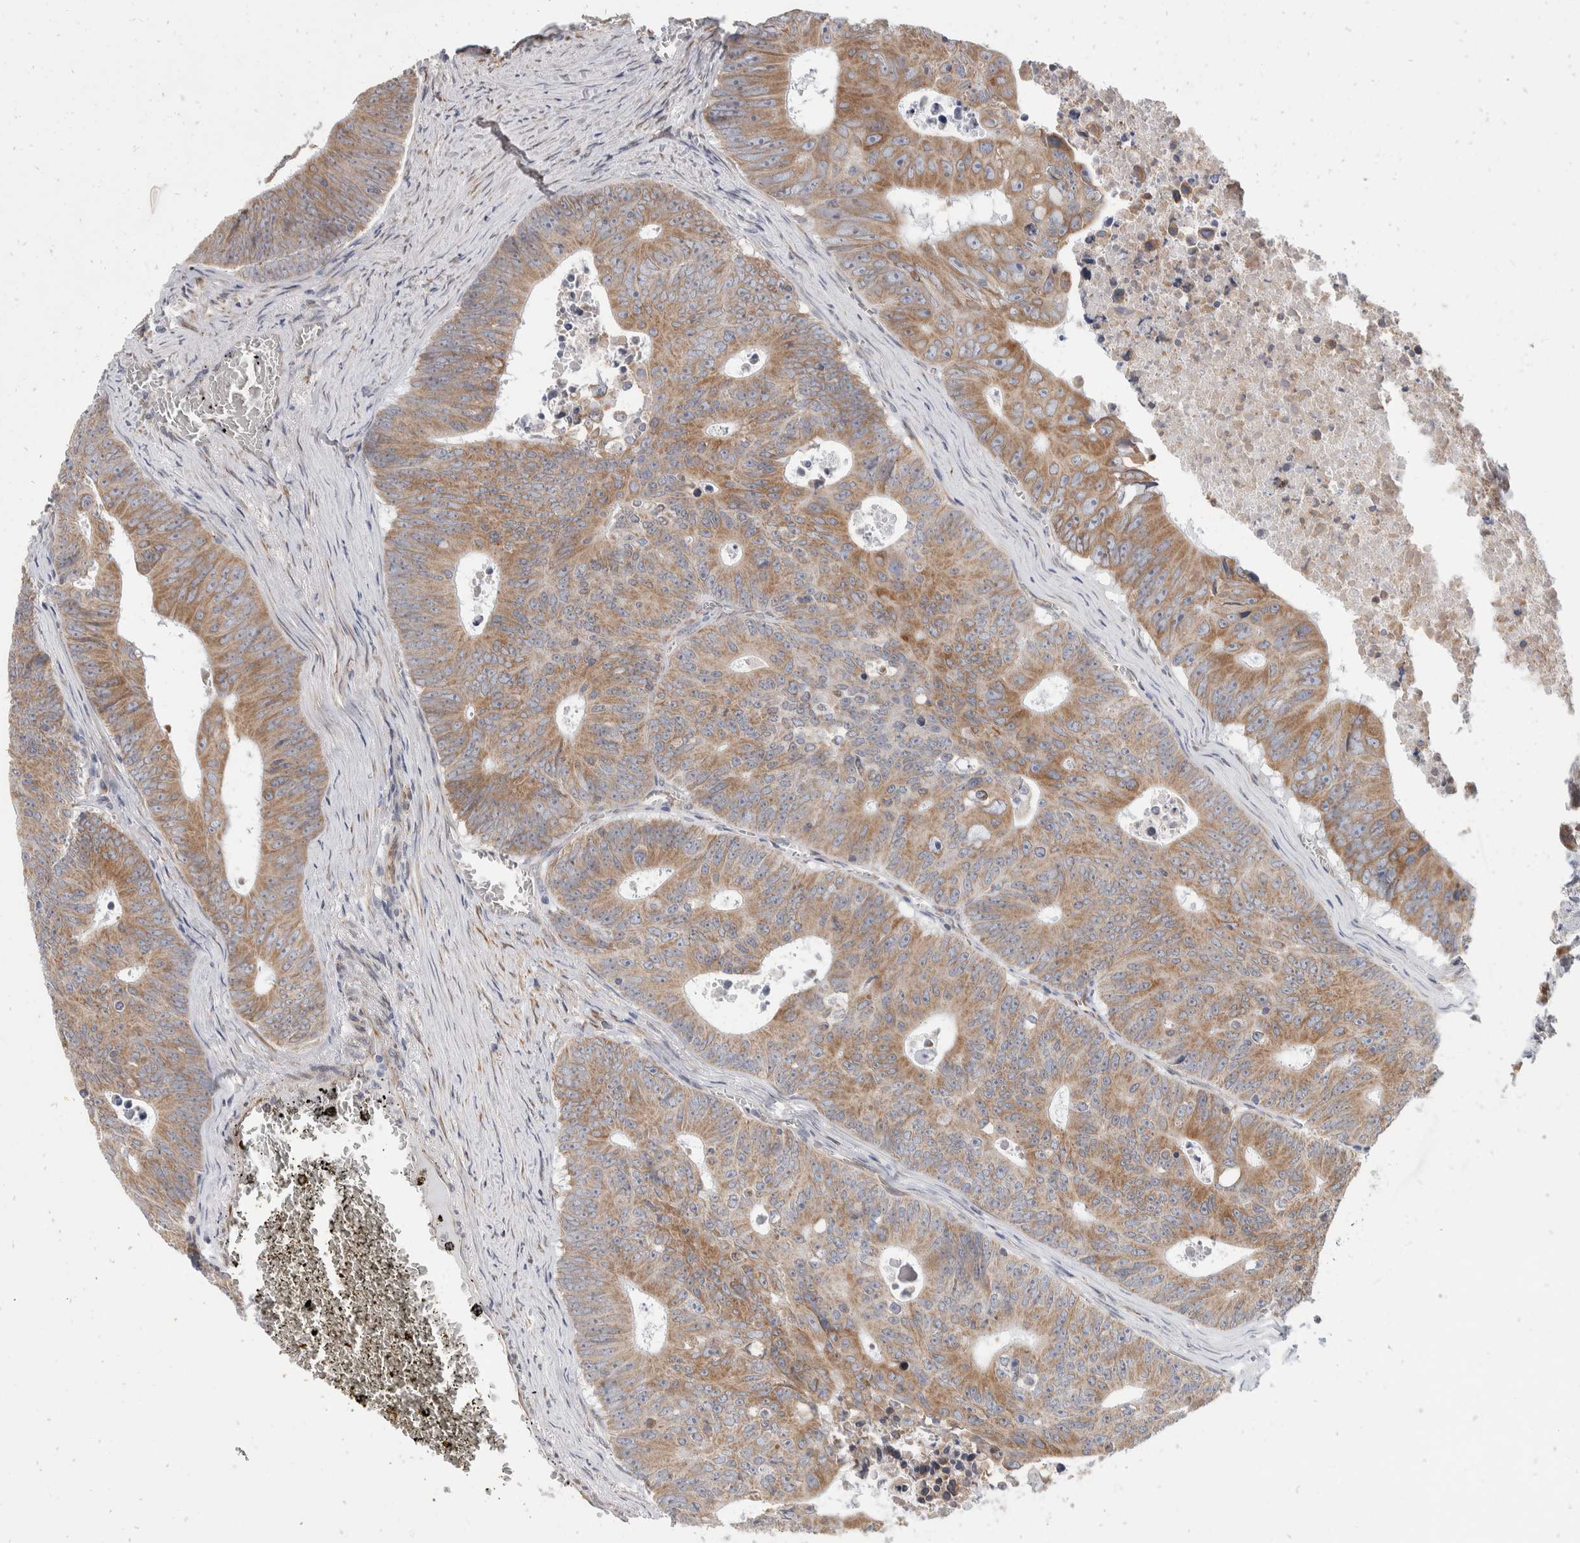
{"staining": {"intensity": "moderate", "quantity": ">75%", "location": "cytoplasmic/membranous"}, "tissue": "colorectal cancer", "cell_type": "Tumor cells", "image_type": "cancer", "snomed": [{"axis": "morphology", "description": "Adenocarcinoma, NOS"}, {"axis": "topography", "description": "Colon"}], "caption": "A high-resolution image shows immunohistochemistry (IHC) staining of colorectal cancer (adenocarcinoma), which exhibits moderate cytoplasmic/membranous expression in approximately >75% of tumor cells. (brown staining indicates protein expression, while blue staining denotes nuclei).", "gene": "TMEM245", "patient": {"sex": "male", "age": 87}}